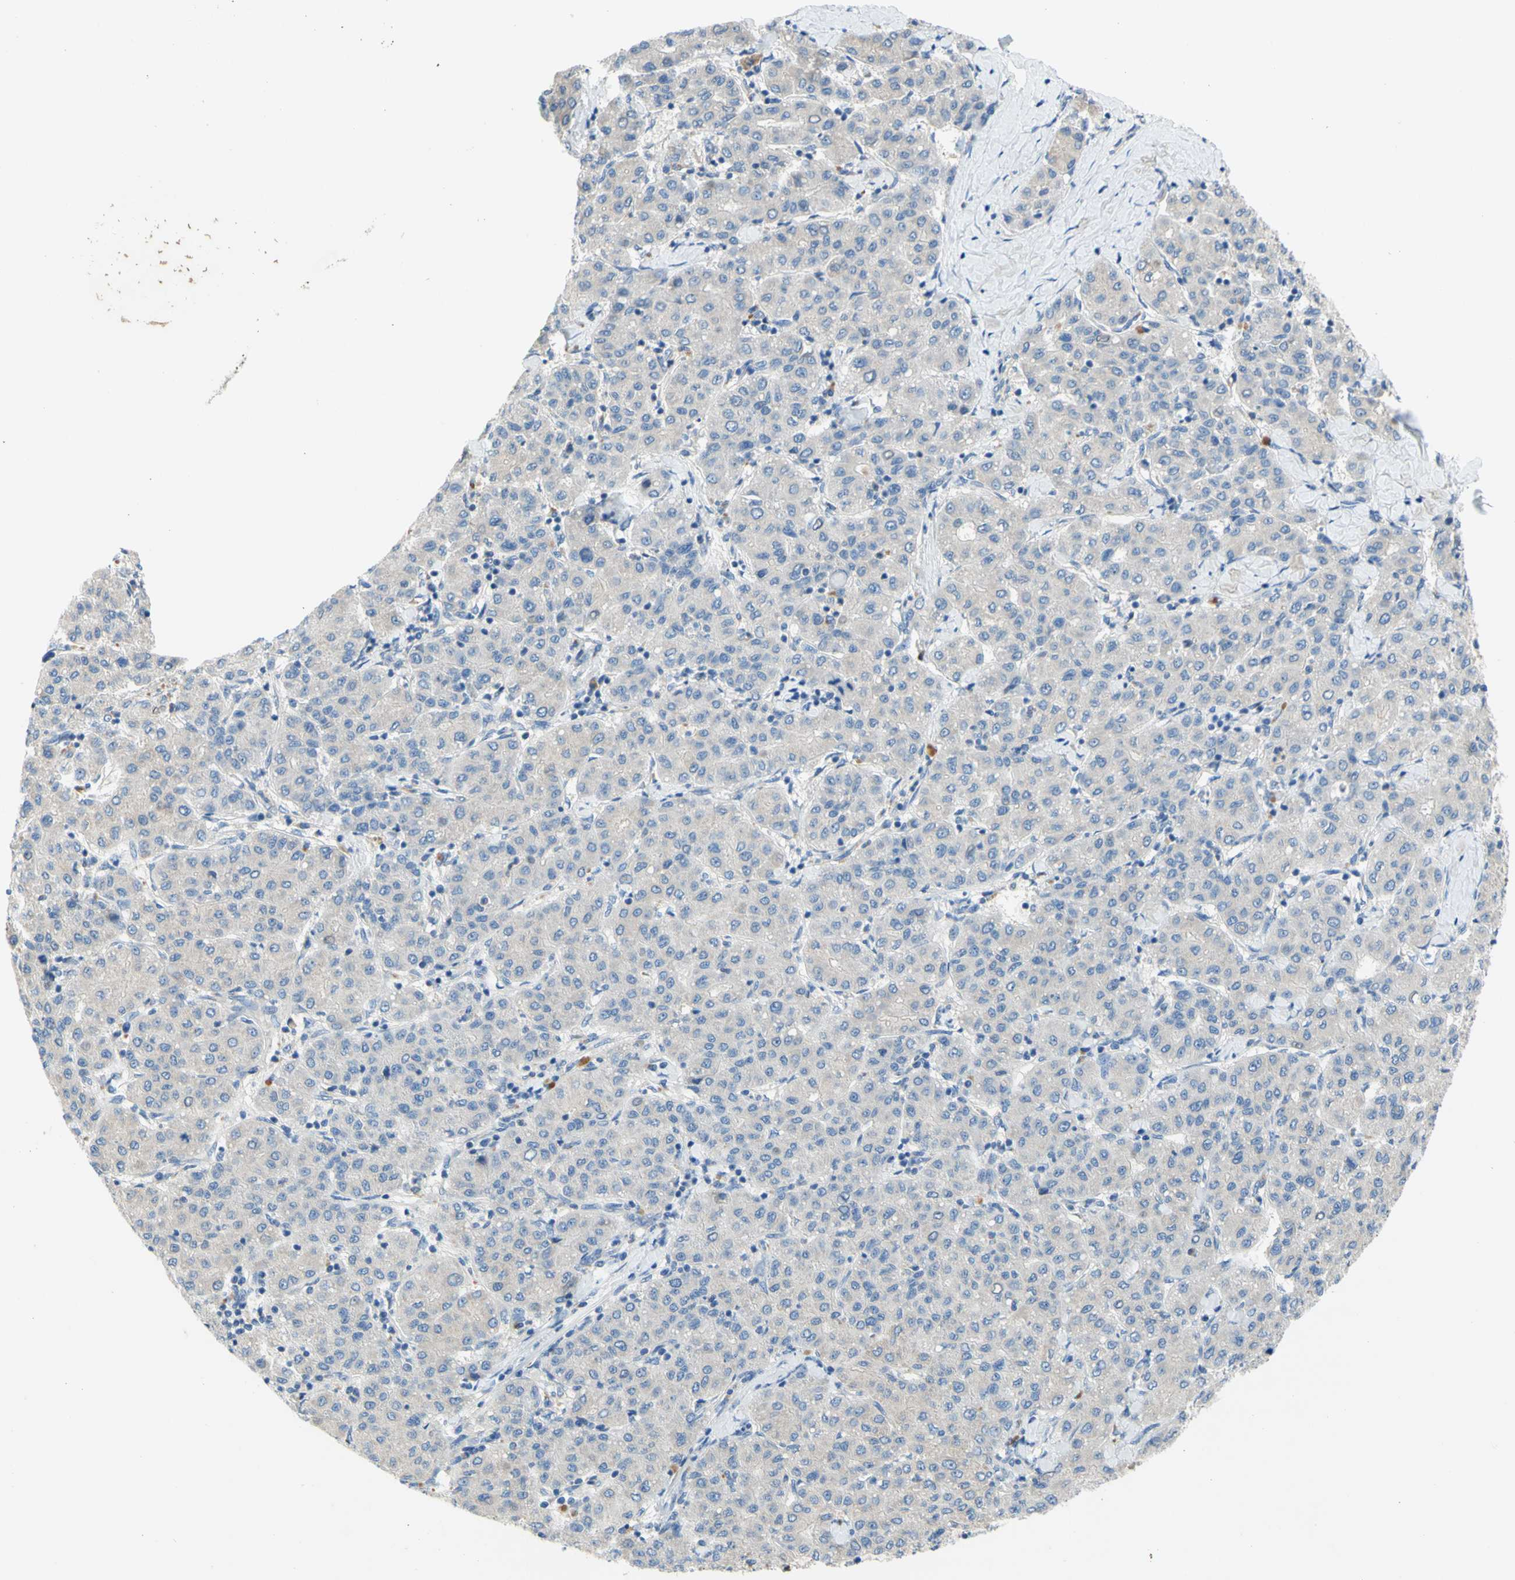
{"staining": {"intensity": "weak", "quantity": ">75%", "location": "cytoplasmic/membranous"}, "tissue": "liver cancer", "cell_type": "Tumor cells", "image_type": "cancer", "snomed": [{"axis": "morphology", "description": "Carcinoma, Hepatocellular, NOS"}, {"axis": "topography", "description": "Liver"}], "caption": "Liver cancer (hepatocellular carcinoma) stained with a brown dye demonstrates weak cytoplasmic/membranous positive positivity in about >75% of tumor cells.", "gene": "F3", "patient": {"sex": "male", "age": 65}}